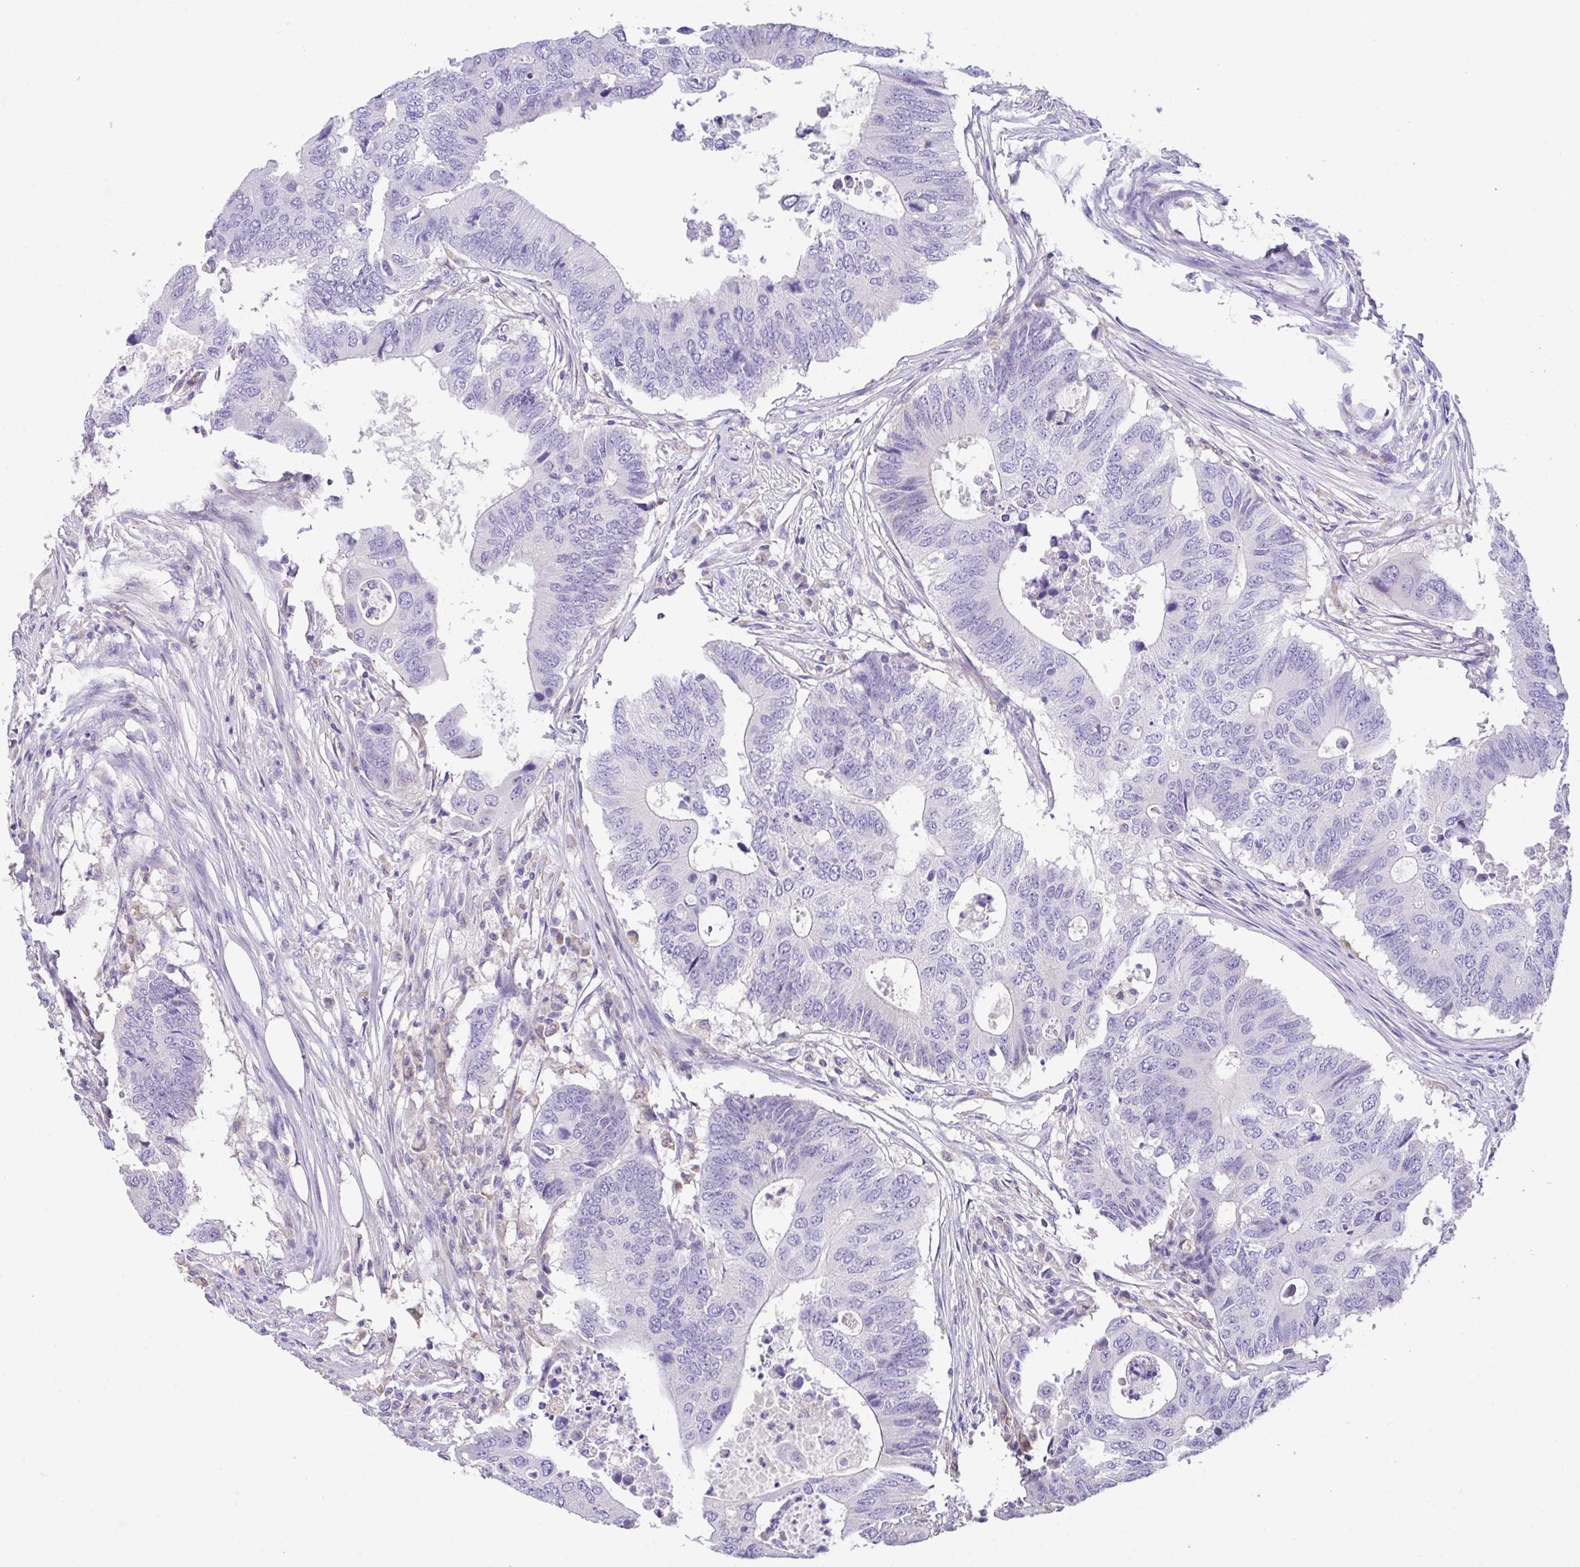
{"staining": {"intensity": "negative", "quantity": "none", "location": "none"}, "tissue": "colorectal cancer", "cell_type": "Tumor cells", "image_type": "cancer", "snomed": [{"axis": "morphology", "description": "Adenocarcinoma, NOS"}, {"axis": "topography", "description": "Colon"}], "caption": "Adenocarcinoma (colorectal) stained for a protein using immunohistochemistry (IHC) reveals no positivity tumor cells.", "gene": "CA10", "patient": {"sex": "male", "age": 71}}